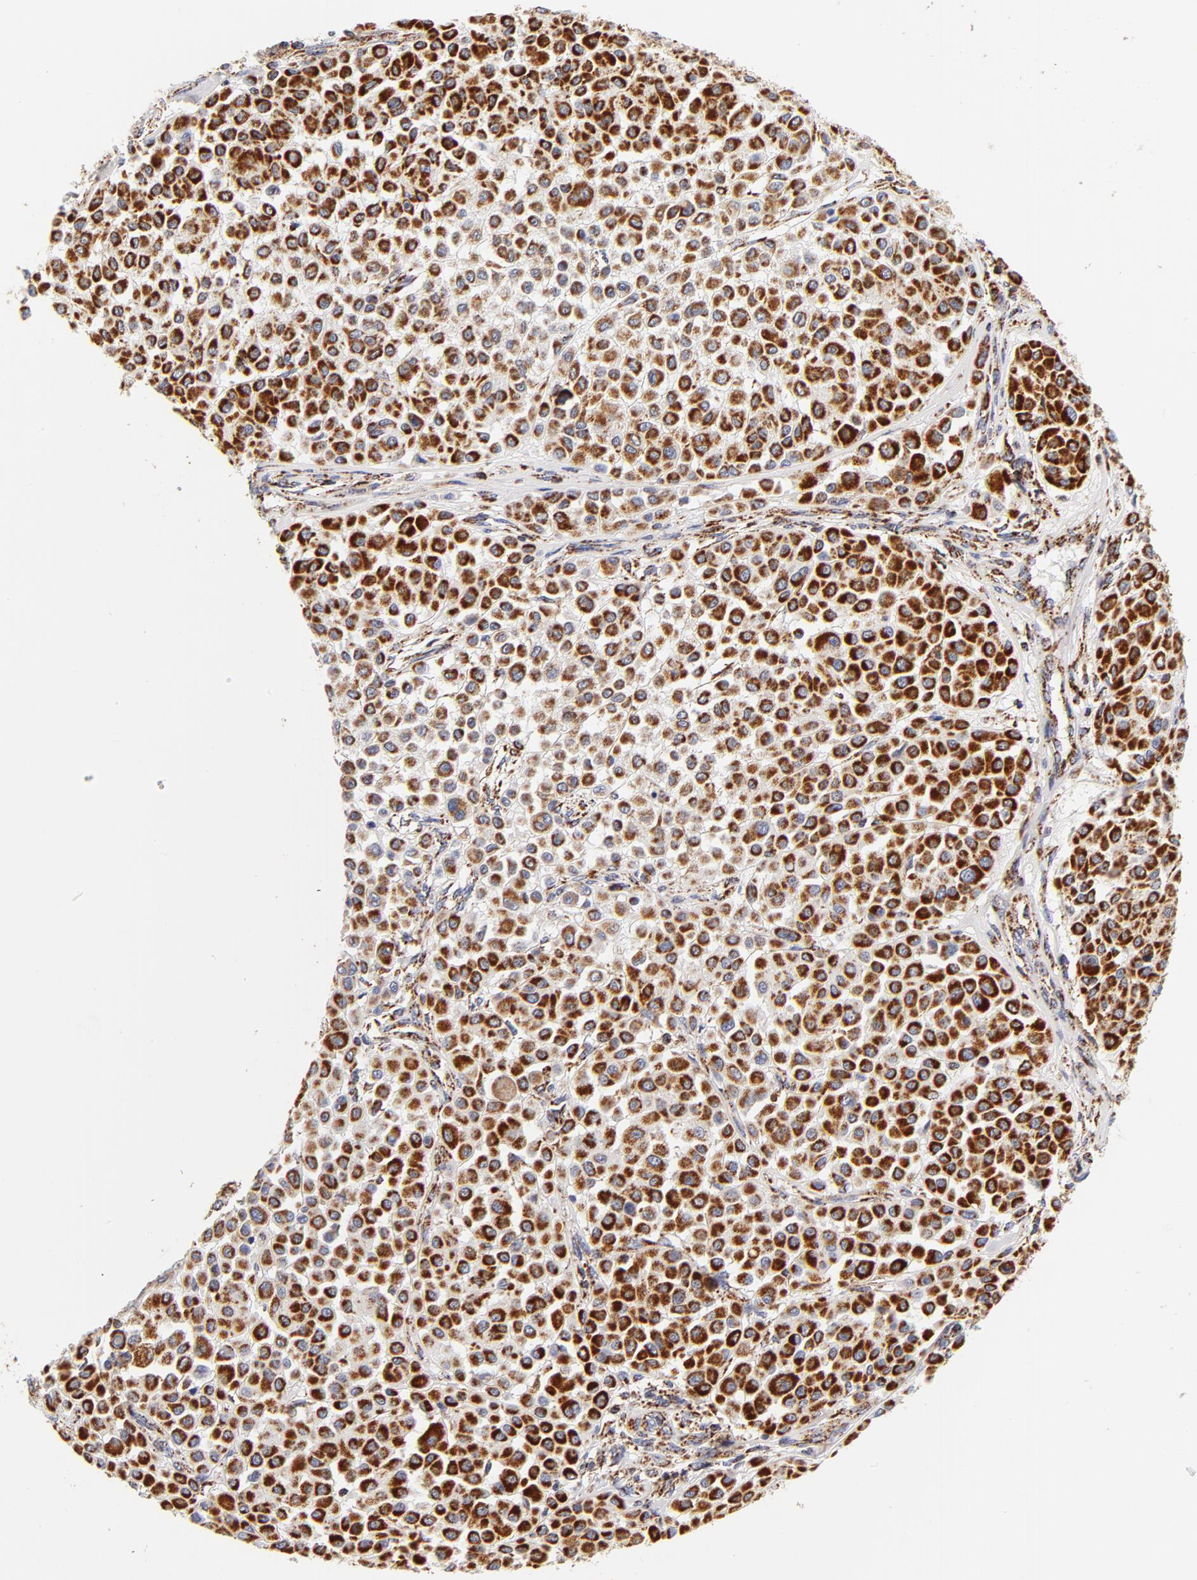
{"staining": {"intensity": "strong", "quantity": ">75%", "location": "cytoplasmic/membranous"}, "tissue": "melanoma", "cell_type": "Tumor cells", "image_type": "cancer", "snomed": [{"axis": "morphology", "description": "Malignant melanoma, Metastatic site"}, {"axis": "topography", "description": "Soft tissue"}], "caption": "Strong cytoplasmic/membranous positivity for a protein is seen in approximately >75% of tumor cells of melanoma using IHC.", "gene": "ECHS1", "patient": {"sex": "male", "age": 41}}